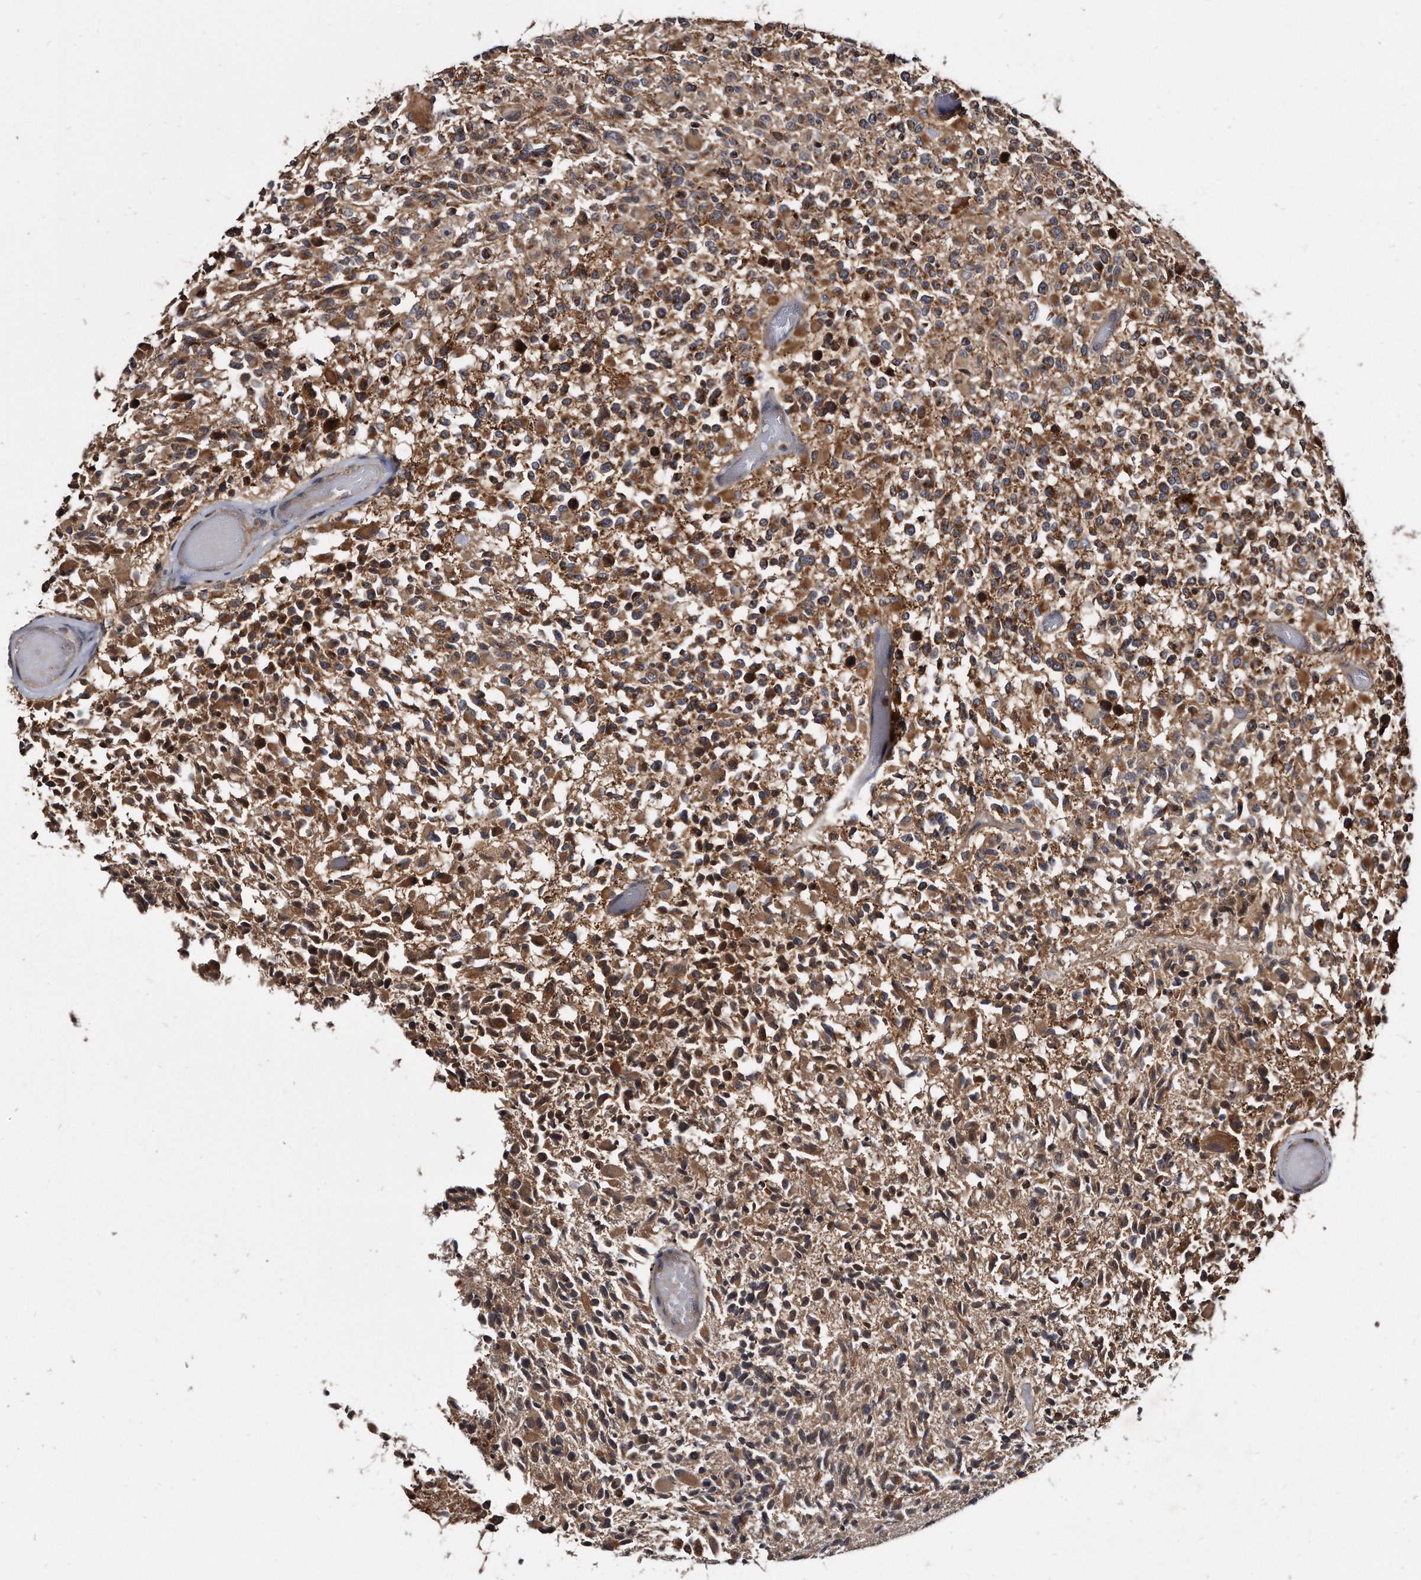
{"staining": {"intensity": "moderate", "quantity": ">75%", "location": "cytoplasmic/membranous"}, "tissue": "glioma", "cell_type": "Tumor cells", "image_type": "cancer", "snomed": [{"axis": "morphology", "description": "Glioma, malignant, High grade"}, {"axis": "morphology", "description": "Glioblastoma, NOS"}, {"axis": "topography", "description": "Brain"}], "caption": "Protein expression analysis of glioma exhibits moderate cytoplasmic/membranous expression in approximately >75% of tumor cells.", "gene": "FAM136A", "patient": {"sex": "male", "age": 60}}